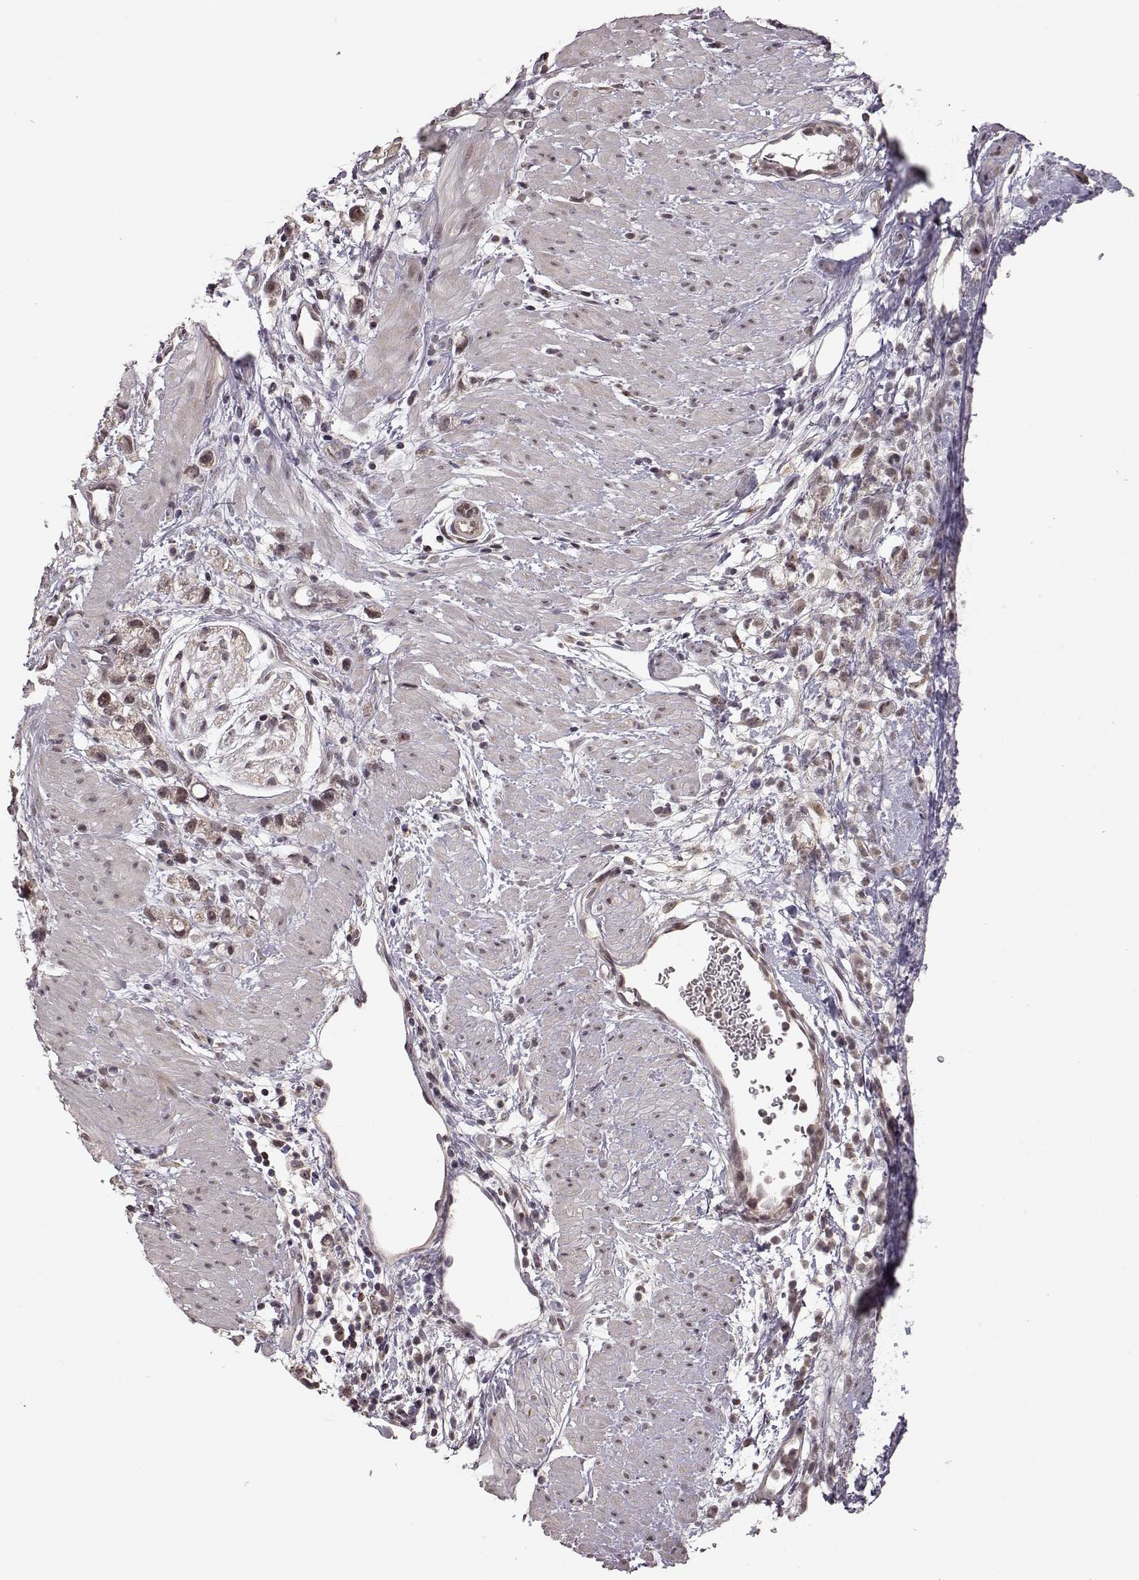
{"staining": {"intensity": "negative", "quantity": "none", "location": "none"}, "tissue": "stomach cancer", "cell_type": "Tumor cells", "image_type": "cancer", "snomed": [{"axis": "morphology", "description": "Adenocarcinoma, NOS"}, {"axis": "topography", "description": "Stomach"}], "caption": "Immunohistochemical staining of stomach adenocarcinoma displays no significant staining in tumor cells.", "gene": "ELOVL5", "patient": {"sex": "female", "age": 59}}